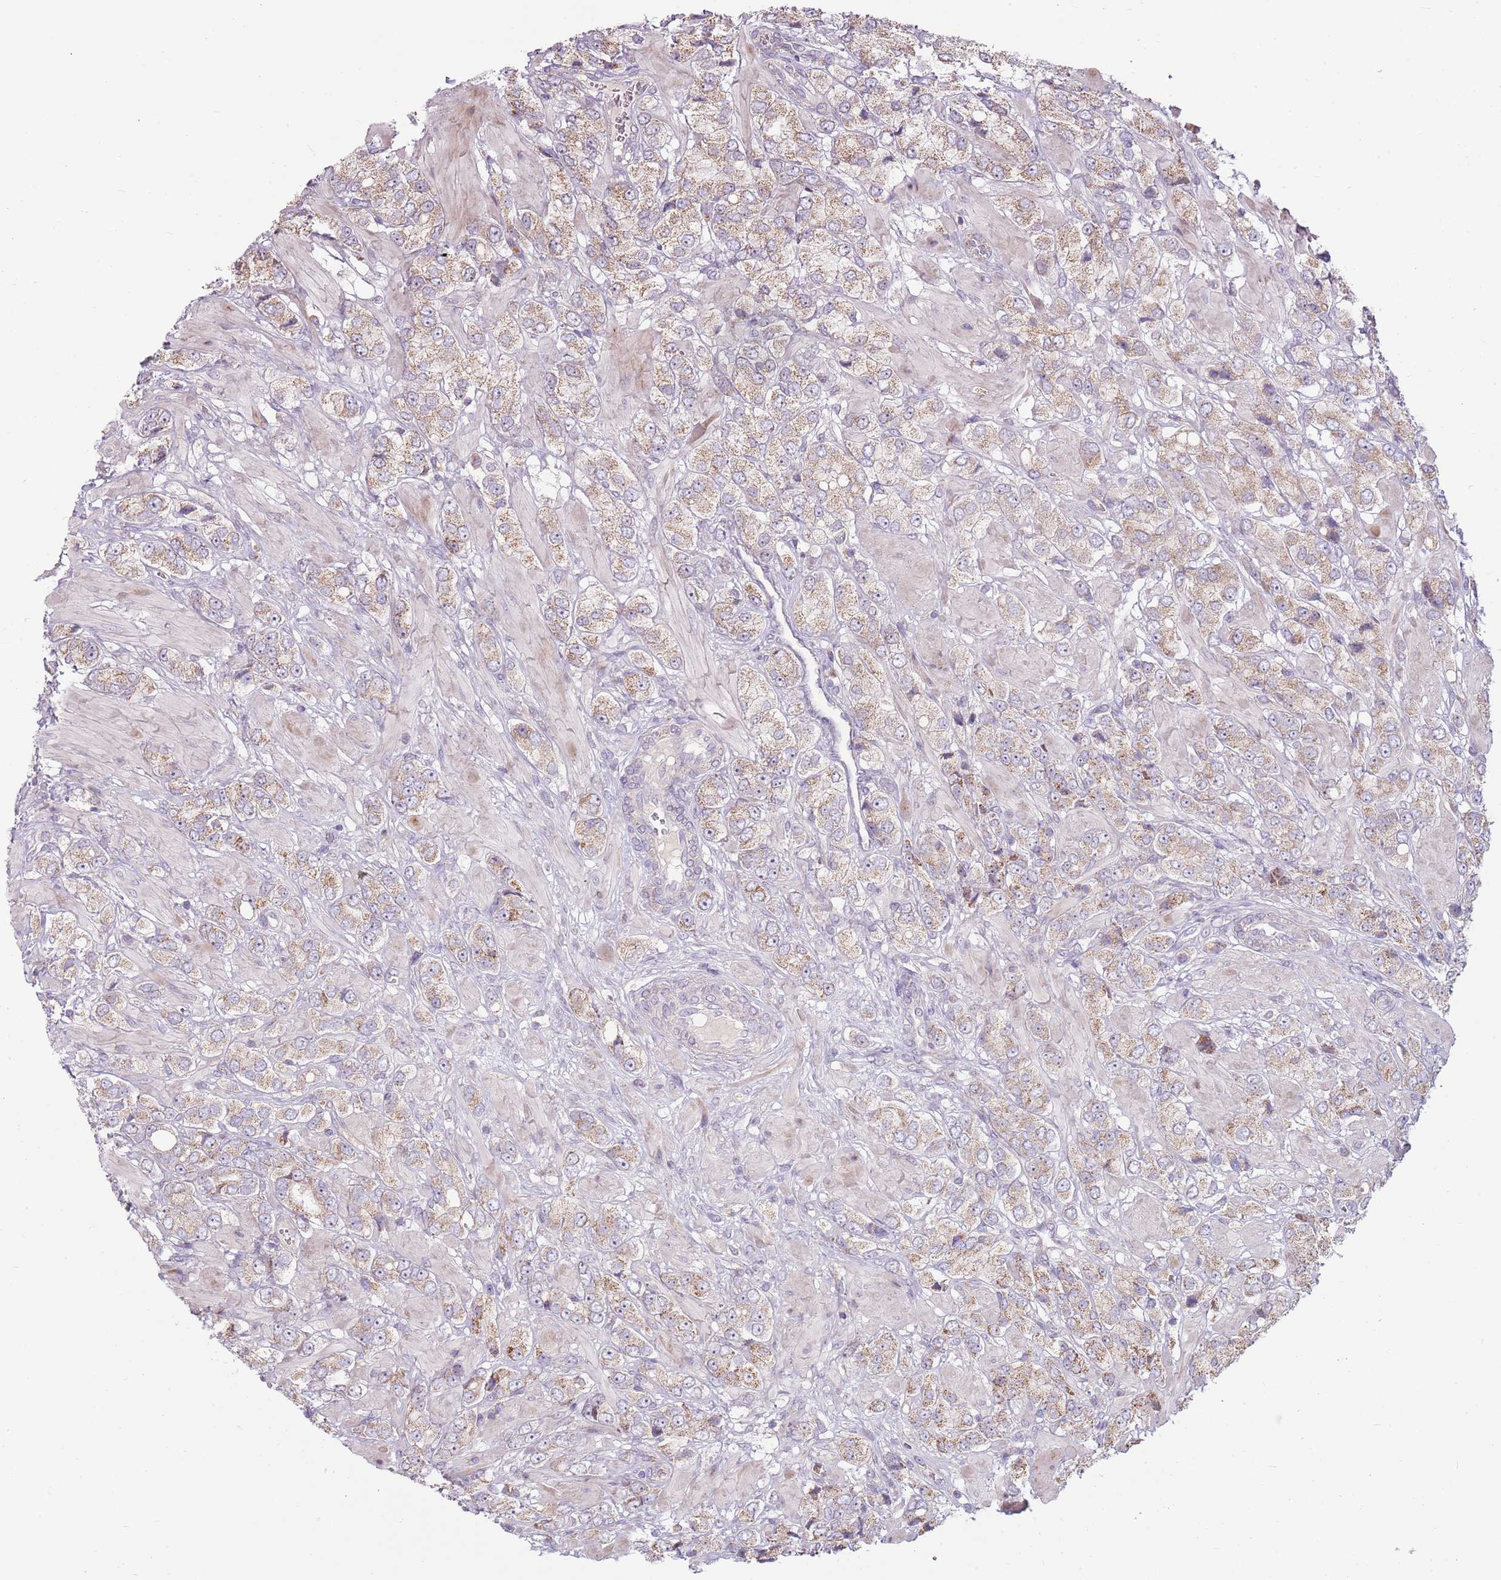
{"staining": {"intensity": "weak", "quantity": ">75%", "location": "cytoplasmic/membranous"}, "tissue": "prostate cancer", "cell_type": "Tumor cells", "image_type": "cancer", "snomed": [{"axis": "morphology", "description": "Adenocarcinoma, High grade"}, {"axis": "topography", "description": "Prostate and seminal vesicle, NOS"}], "caption": "High-grade adenocarcinoma (prostate) tissue shows weak cytoplasmic/membranous staining in about >75% of tumor cells (IHC, brightfield microscopy, high magnification).", "gene": "ZNF530", "patient": {"sex": "male", "age": 64}}